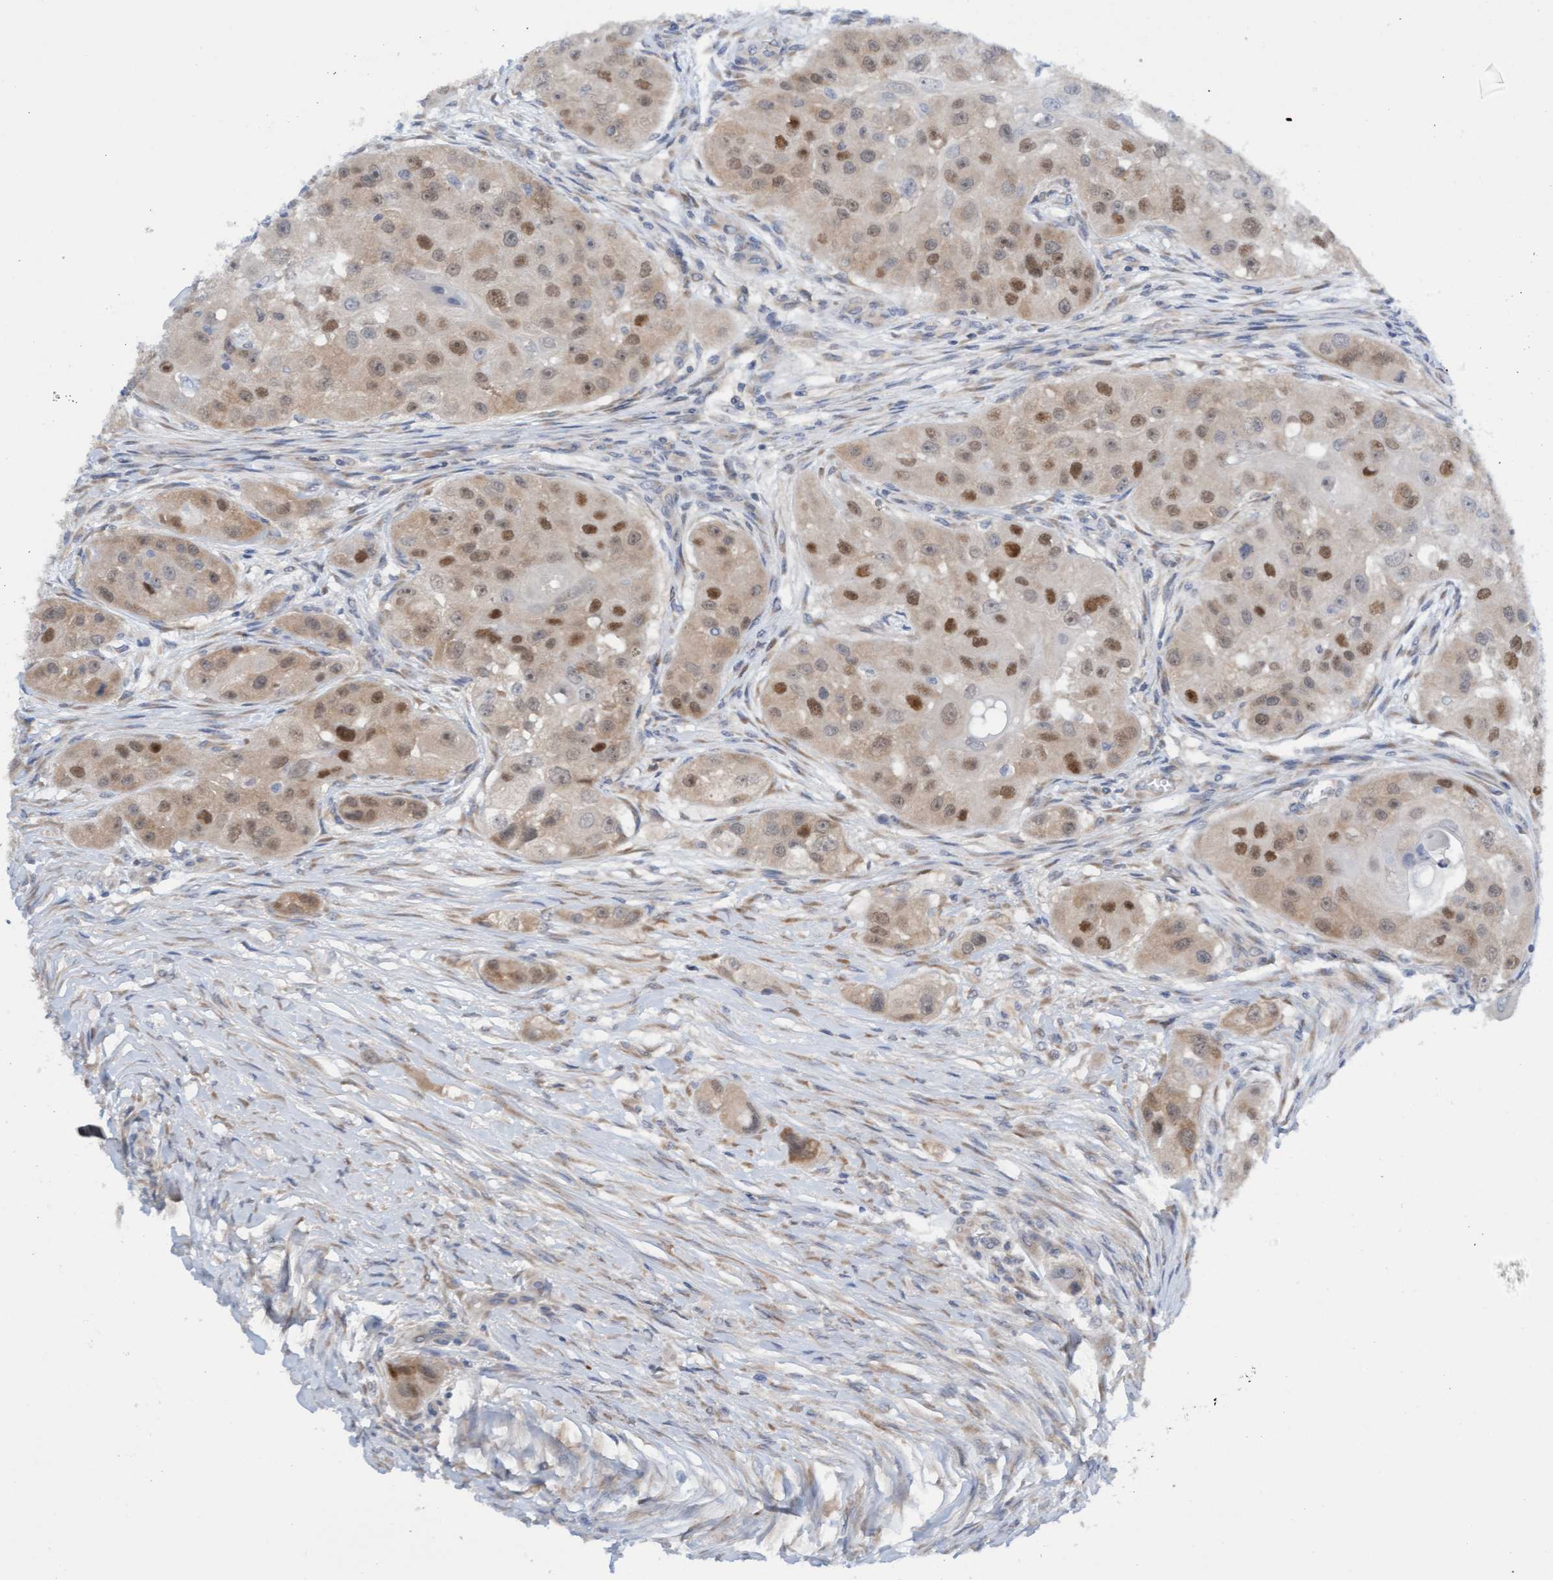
{"staining": {"intensity": "moderate", "quantity": "25%-75%", "location": "nuclear"}, "tissue": "head and neck cancer", "cell_type": "Tumor cells", "image_type": "cancer", "snomed": [{"axis": "morphology", "description": "Normal tissue, NOS"}, {"axis": "morphology", "description": "Squamous cell carcinoma, NOS"}, {"axis": "topography", "description": "Skeletal muscle"}, {"axis": "topography", "description": "Head-Neck"}], "caption": "This micrograph reveals immunohistochemistry staining of head and neck squamous cell carcinoma, with medium moderate nuclear staining in about 25%-75% of tumor cells.", "gene": "AMZ2", "patient": {"sex": "male", "age": 51}}